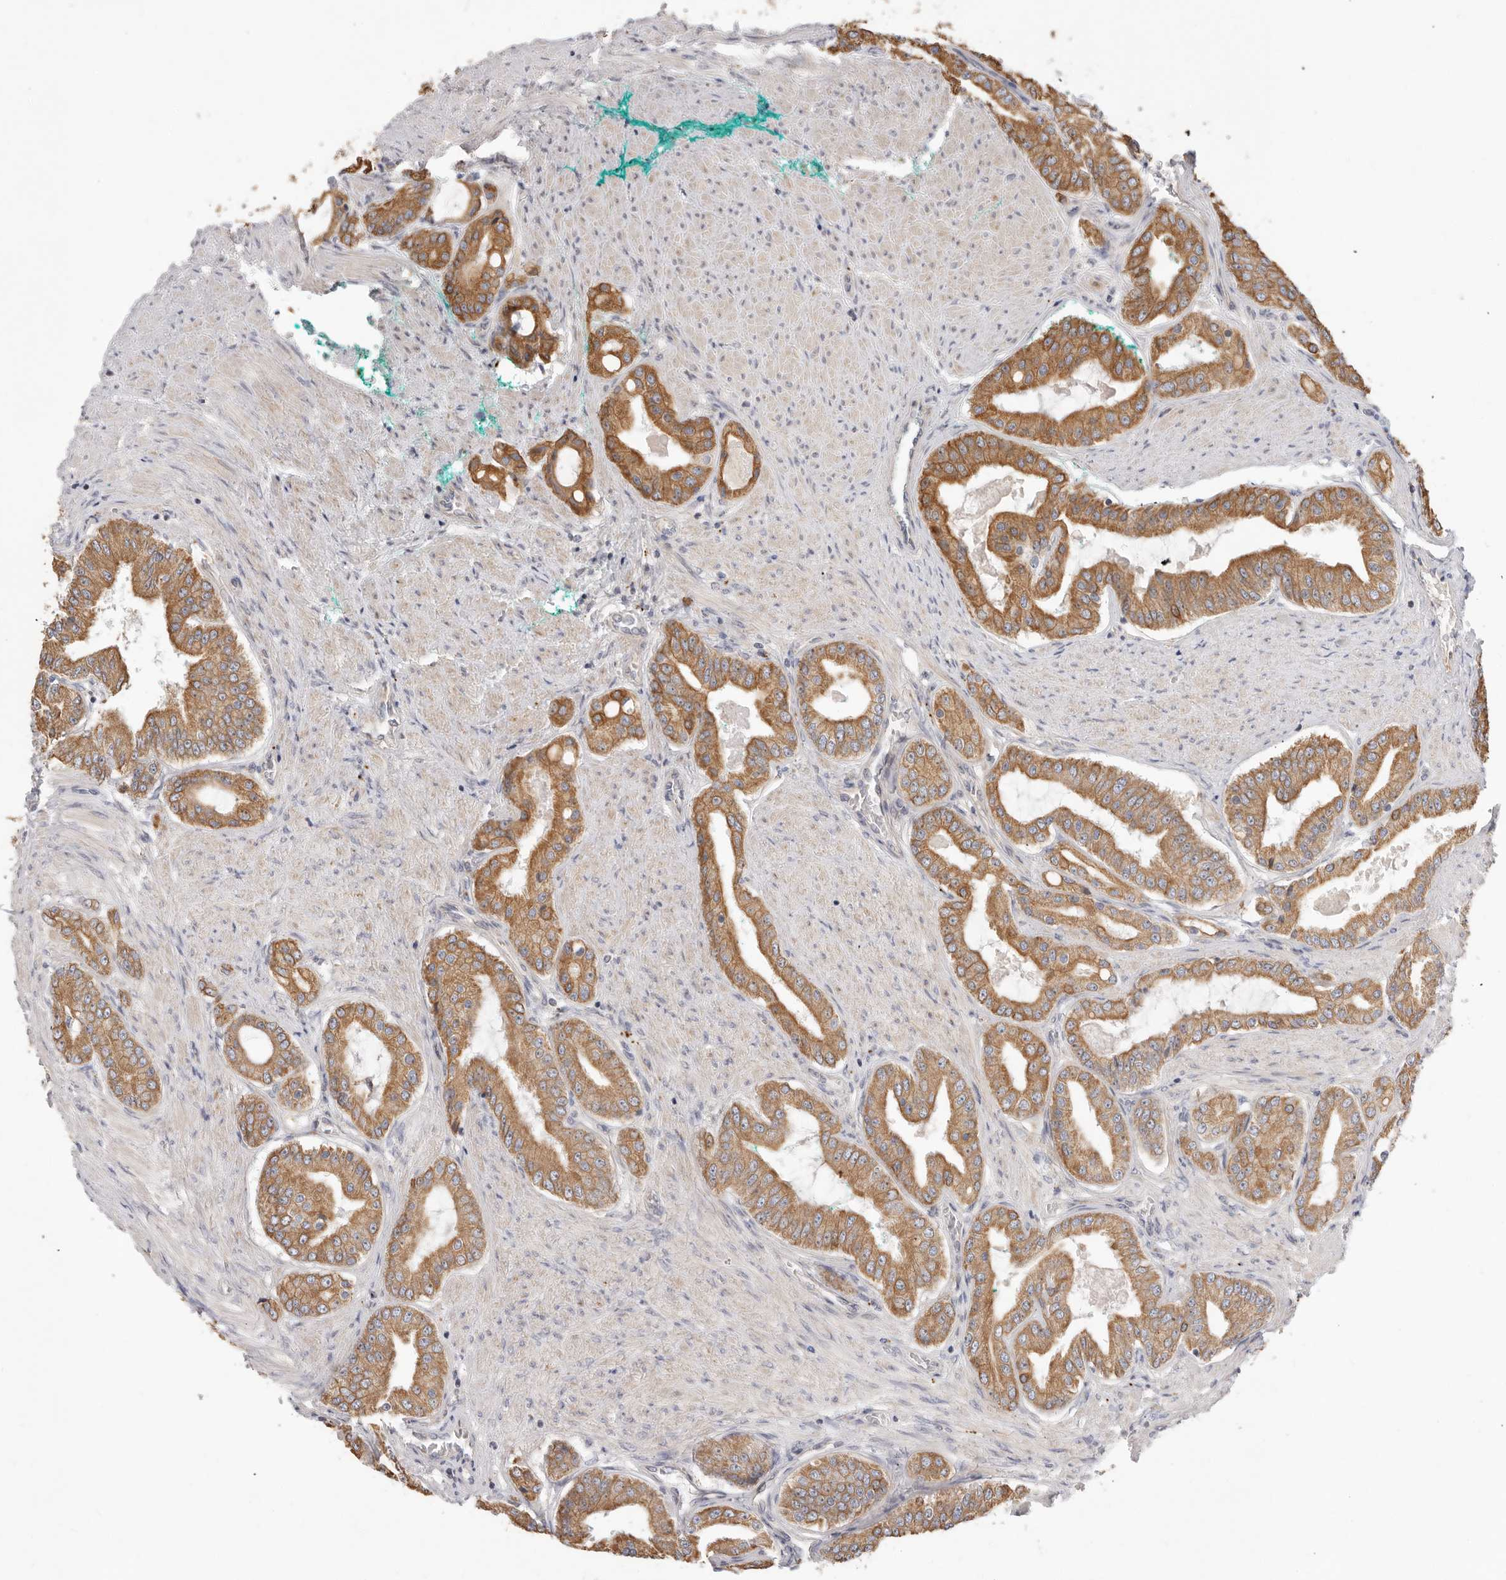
{"staining": {"intensity": "moderate", "quantity": ">75%", "location": "cytoplasmic/membranous"}, "tissue": "prostate cancer", "cell_type": "Tumor cells", "image_type": "cancer", "snomed": [{"axis": "morphology", "description": "Adenocarcinoma, High grade"}, {"axis": "topography", "description": "Prostate"}], "caption": "Immunohistochemical staining of human prostate cancer reveals medium levels of moderate cytoplasmic/membranous protein expression in about >75% of tumor cells.", "gene": "USH1C", "patient": {"sex": "male", "age": 60}}